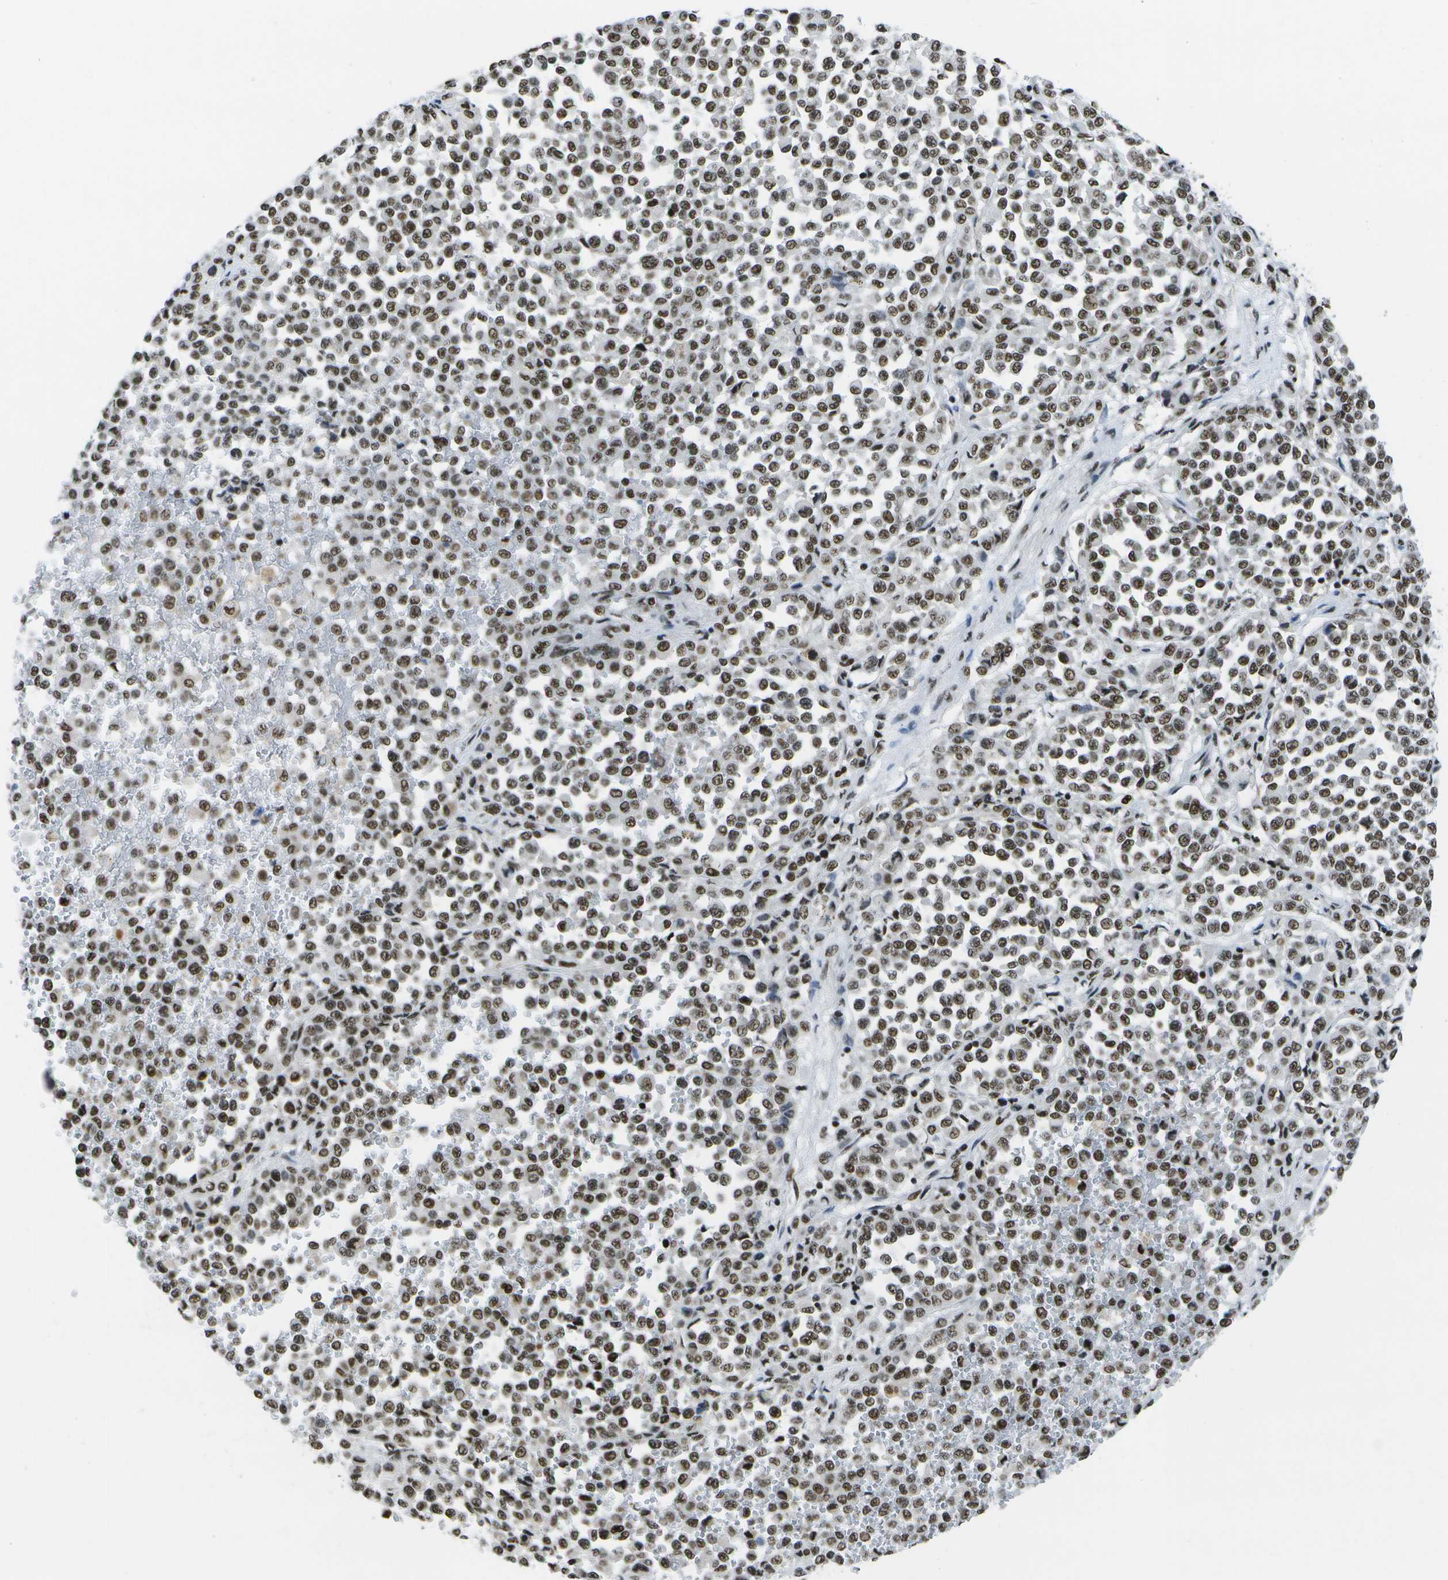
{"staining": {"intensity": "strong", "quantity": ">75%", "location": "nuclear"}, "tissue": "melanoma", "cell_type": "Tumor cells", "image_type": "cancer", "snomed": [{"axis": "morphology", "description": "Malignant melanoma, Metastatic site"}, {"axis": "topography", "description": "Pancreas"}], "caption": "Immunohistochemical staining of malignant melanoma (metastatic site) exhibits strong nuclear protein positivity in approximately >75% of tumor cells.", "gene": "NSRP1", "patient": {"sex": "female", "age": 30}}